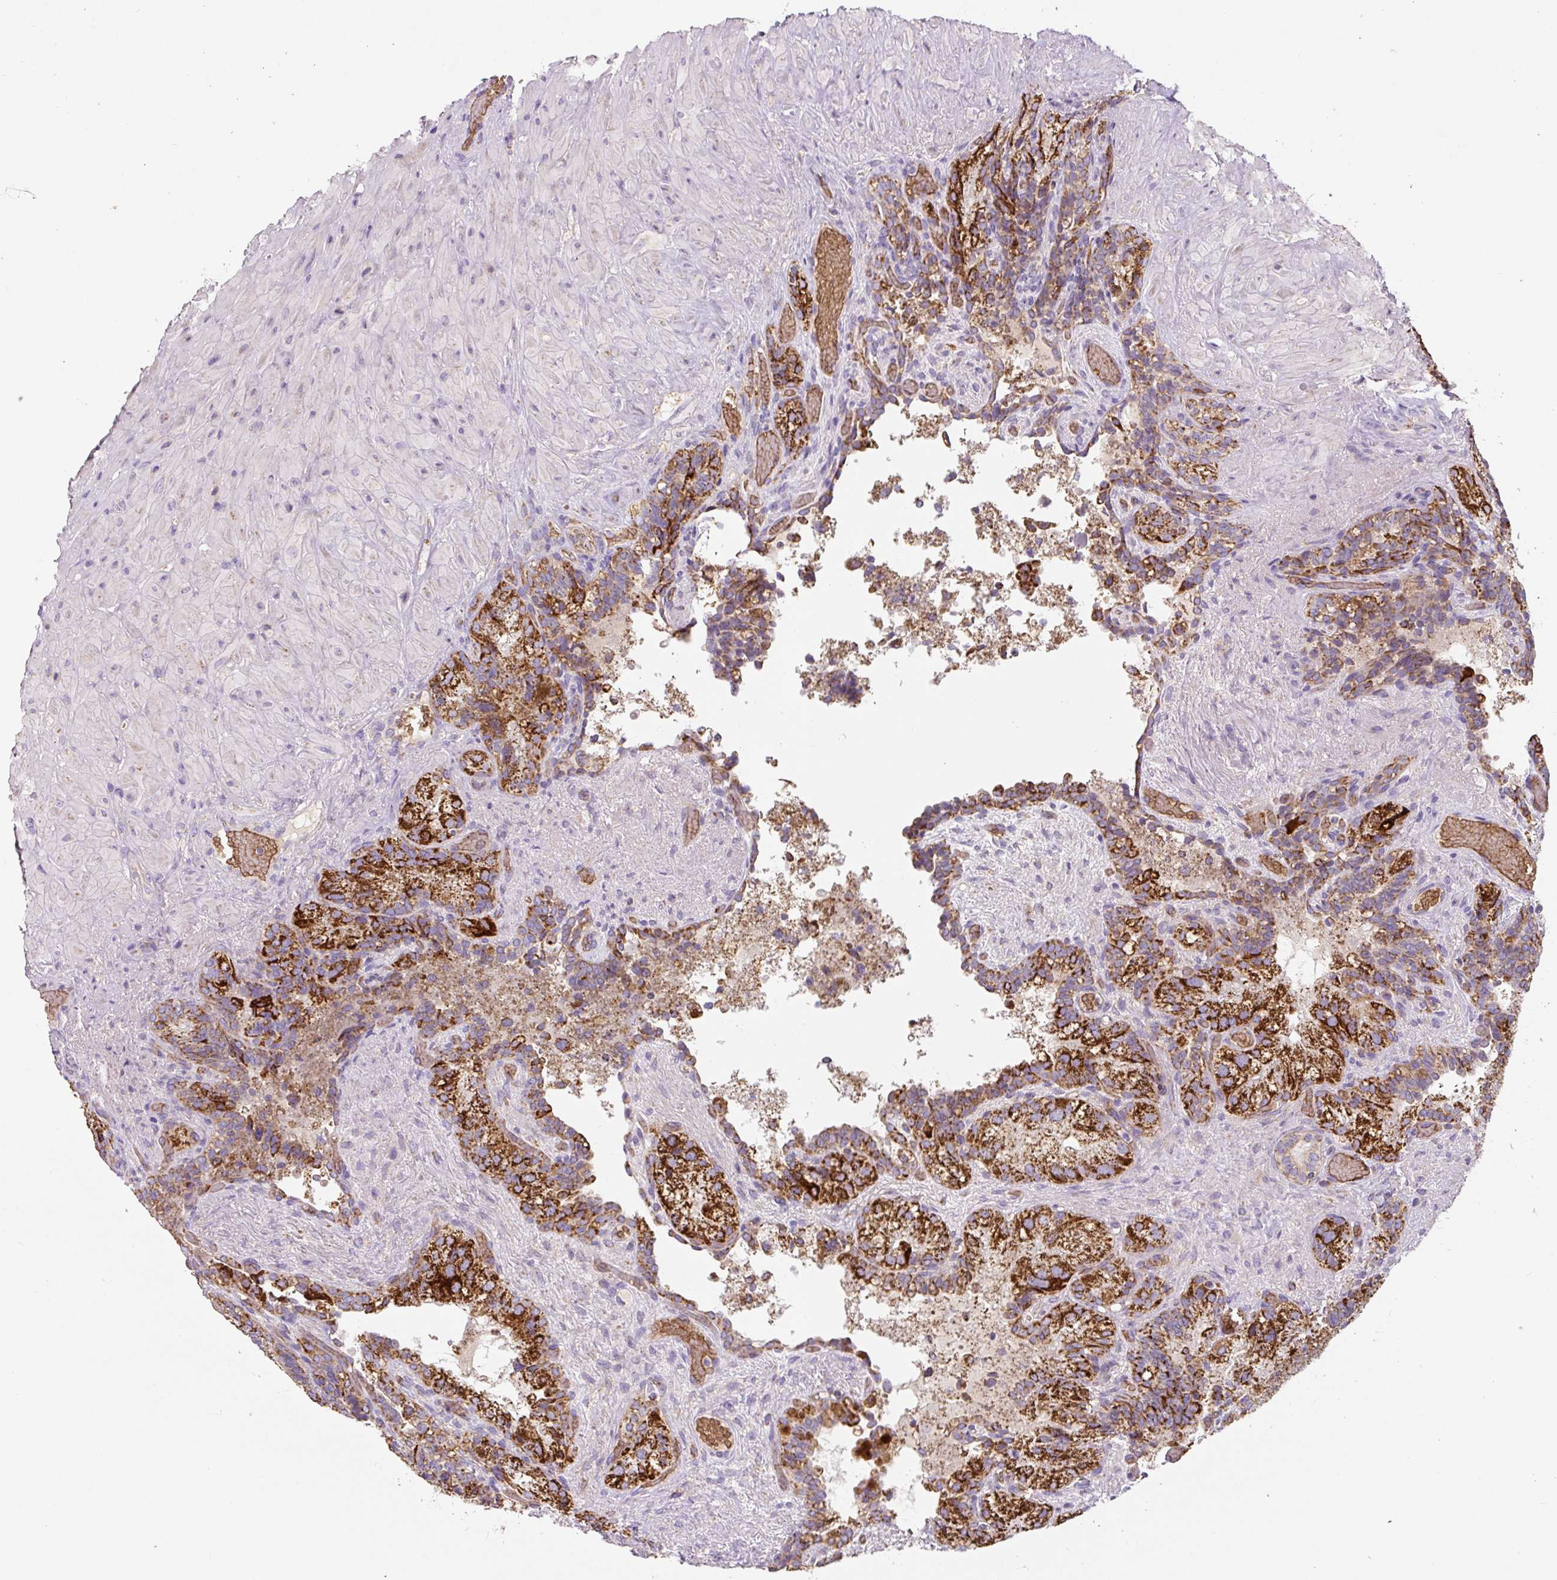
{"staining": {"intensity": "strong", "quantity": ">75%", "location": "cytoplasmic/membranous"}, "tissue": "seminal vesicle", "cell_type": "Glandular cells", "image_type": "normal", "snomed": [{"axis": "morphology", "description": "Normal tissue, NOS"}, {"axis": "topography", "description": "Seminal veicle"}], "caption": "Immunohistochemical staining of unremarkable human seminal vesicle reveals >75% levels of strong cytoplasmic/membranous protein positivity in about >75% of glandular cells.", "gene": "MT", "patient": {"sex": "male", "age": 69}}